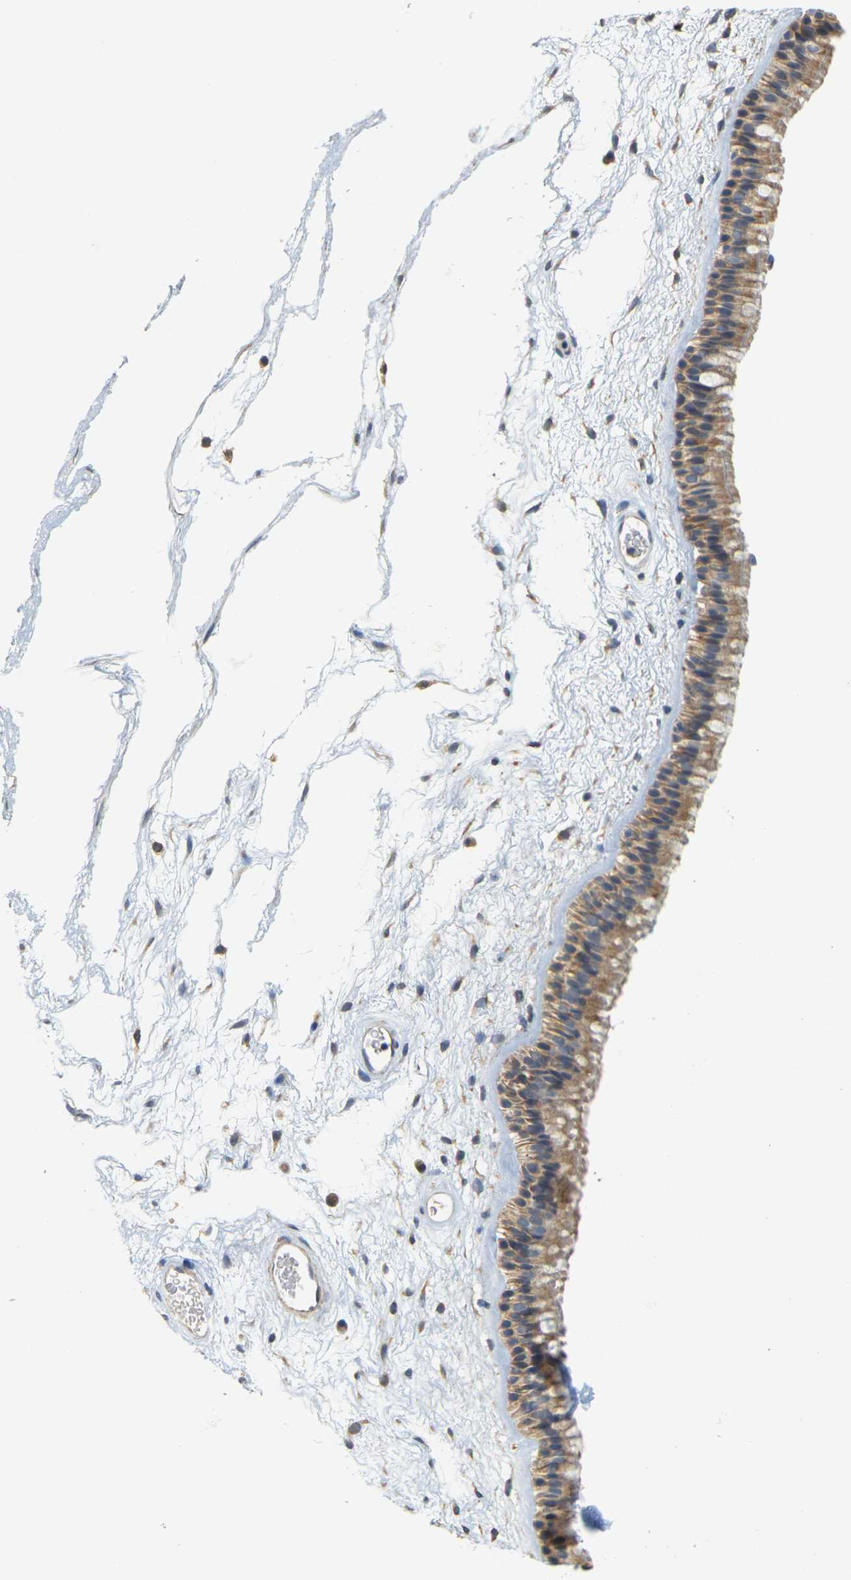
{"staining": {"intensity": "moderate", "quantity": ">75%", "location": "cytoplasmic/membranous"}, "tissue": "nasopharynx", "cell_type": "Respiratory epithelial cells", "image_type": "normal", "snomed": [{"axis": "morphology", "description": "Normal tissue, NOS"}, {"axis": "morphology", "description": "Inflammation, NOS"}, {"axis": "topography", "description": "Nasopharynx"}], "caption": "Moderate cytoplasmic/membranous protein staining is present in approximately >75% of respiratory epithelial cells in nasopharynx. (DAB IHC, brown staining for protein, blue staining for nuclei).", "gene": "GDAP1", "patient": {"sex": "male", "age": 48}}